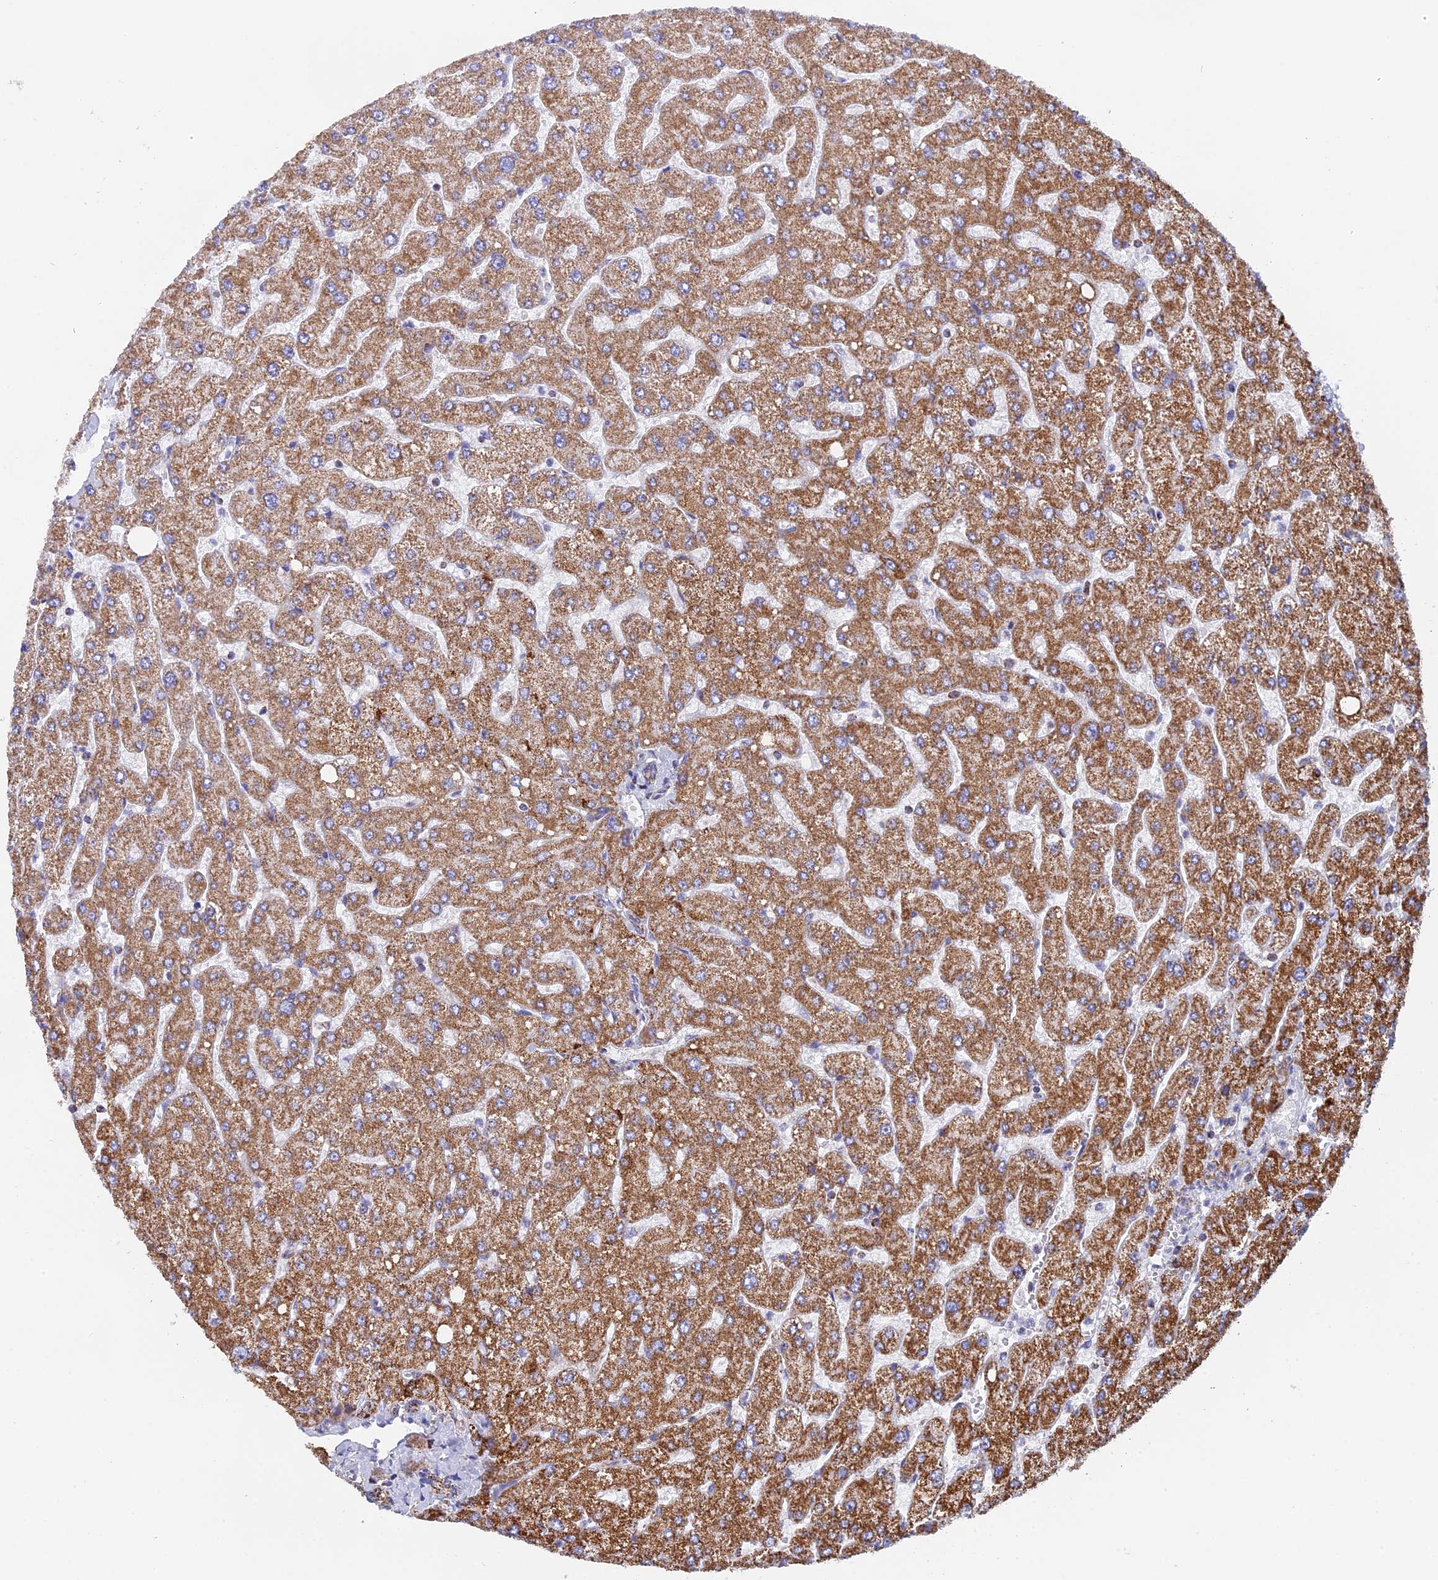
{"staining": {"intensity": "weak", "quantity": "<25%", "location": "cytoplasmic/membranous"}, "tissue": "liver", "cell_type": "Cholangiocytes", "image_type": "normal", "snomed": [{"axis": "morphology", "description": "Normal tissue, NOS"}, {"axis": "topography", "description": "Liver"}], "caption": "Immunohistochemistry (IHC) of unremarkable liver exhibits no staining in cholangiocytes. (DAB (3,3'-diaminobenzidine) immunohistochemistry with hematoxylin counter stain).", "gene": "CDC16", "patient": {"sex": "male", "age": 55}}